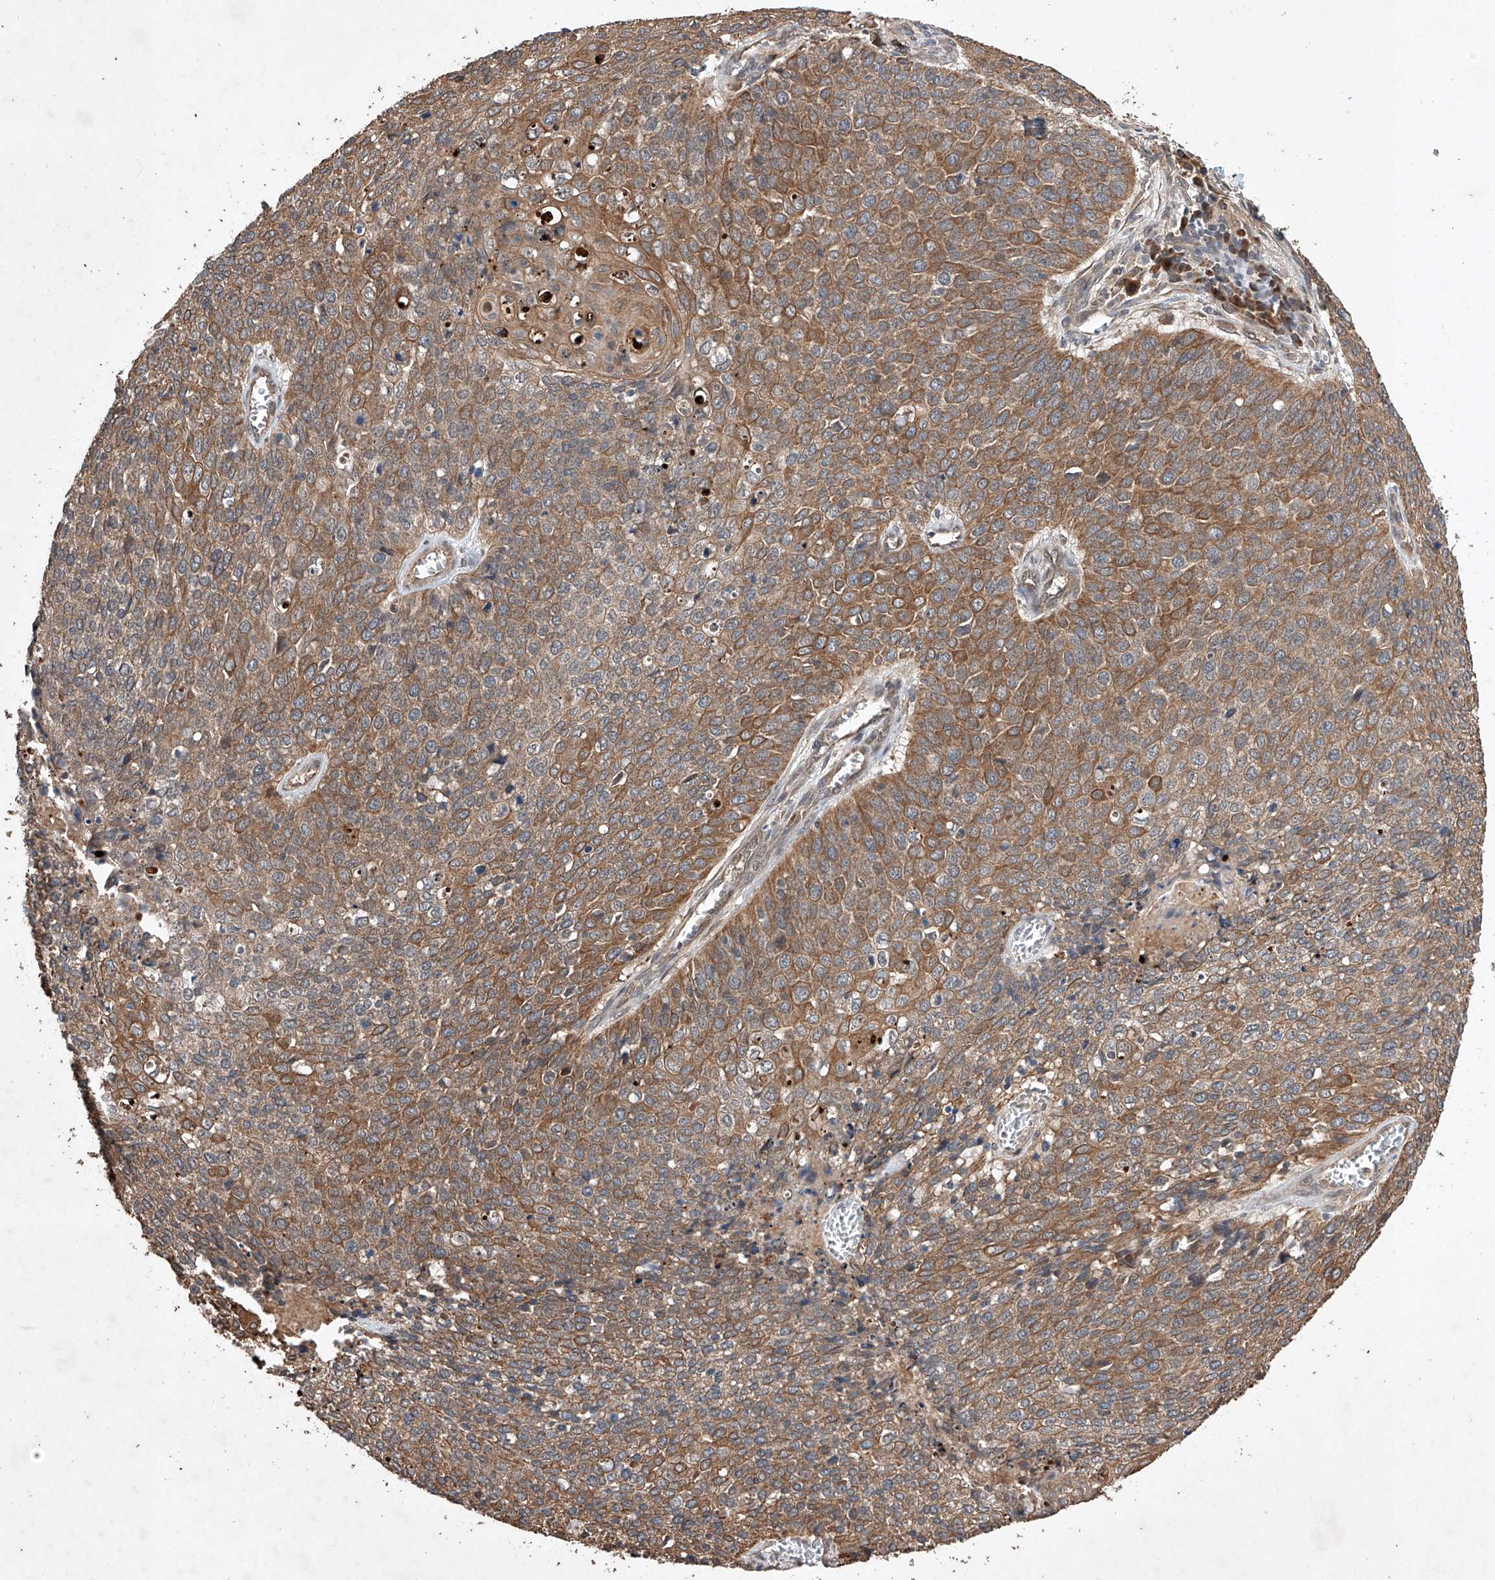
{"staining": {"intensity": "moderate", "quantity": ">75%", "location": "cytoplasmic/membranous"}, "tissue": "cervical cancer", "cell_type": "Tumor cells", "image_type": "cancer", "snomed": [{"axis": "morphology", "description": "Squamous cell carcinoma, NOS"}, {"axis": "topography", "description": "Cervix"}], "caption": "Protein expression analysis of cervical cancer (squamous cell carcinoma) exhibits moderate cytoplasmic/membranous staining in about >75% of tumor cells. Using DAB (brown) and hematoxylin (blue) stains, captured at high magnification using brightfield microscopy.", "gene": "LURAP1", "patient": {"sex": "female", "age": 39}}